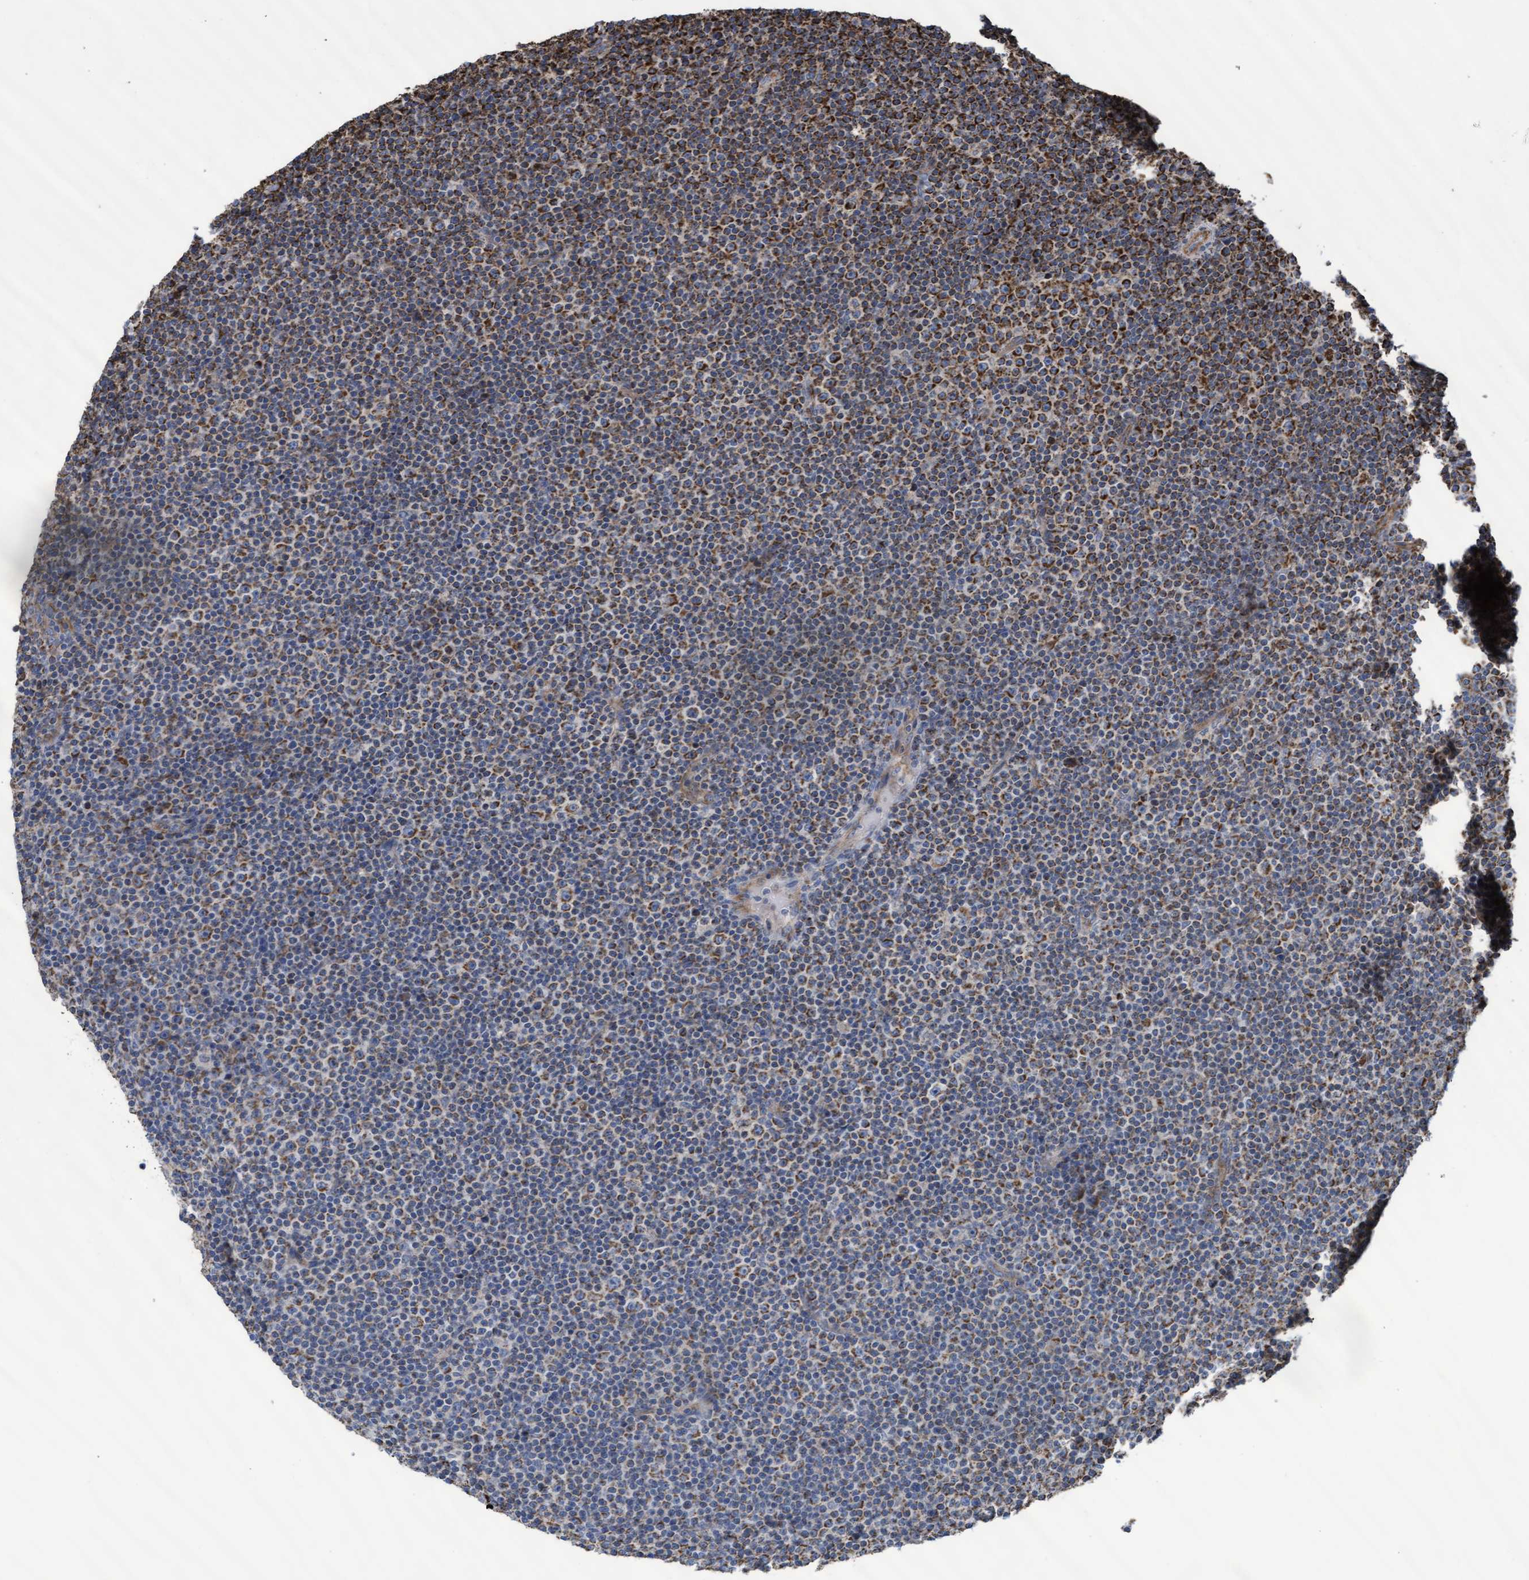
{"staining": {"intensity": "strong", "quantity": "25%-75%", "location": "cytoplasmic/membranous"}, "tissue": "lymphoma", "cell_type": "Tumor cells", "image_type": "cancer", "snomed": [{"axis": "morphology", "description": "Malignant lymphoma, non-Hodgkin's type, Low grade"}, {"axis": "topography", "description": "Lymph node"}], "caption": "This is a histology image of IHC staining of lymphoma, which shows strong expression in the cytoplasmic/membranous of tumor cells.", "gene": "COBL", "patient": {"sex": "female", "age": 67}}